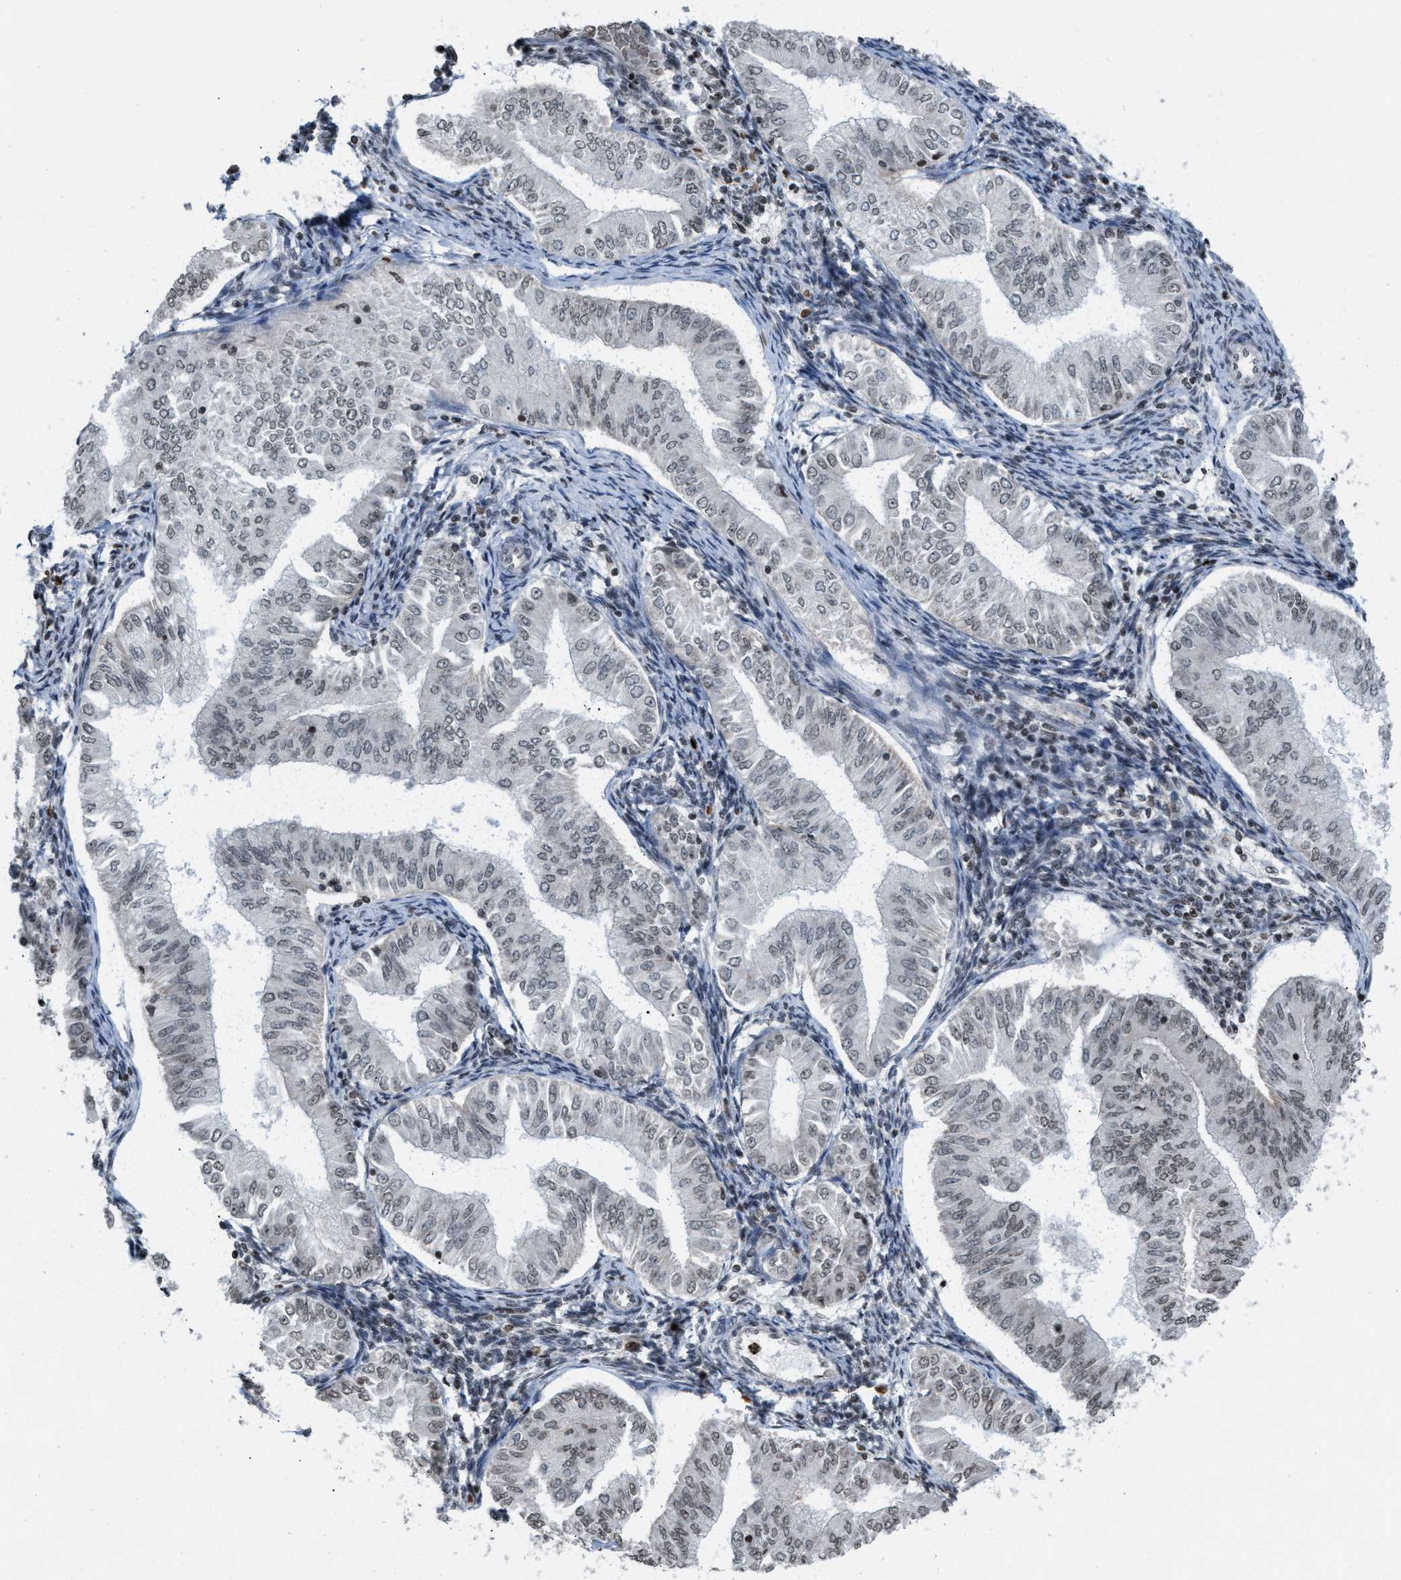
{"staining": {"intensity": "weak", "quantity": "<25%", "location": "nuclear"}, "tissue": "endometrial cancer", "cell_type": "Tumor cells", "image_type": "cancer", "snomed": [{"axis": "morphology", "description": "Normal tissue, NOS"}, {"axis": "morphology", "description": "Adenocarcinoma, NOS"}, {"axis": "topography", "description": "Endometrium"}], "caption": "Photomicrograph shows no protein expression in tumor cells of endometrial adenocarcinoma tissue.", "gene": "PRUNE2", "patient": {"sex": "female", "age": 53}}